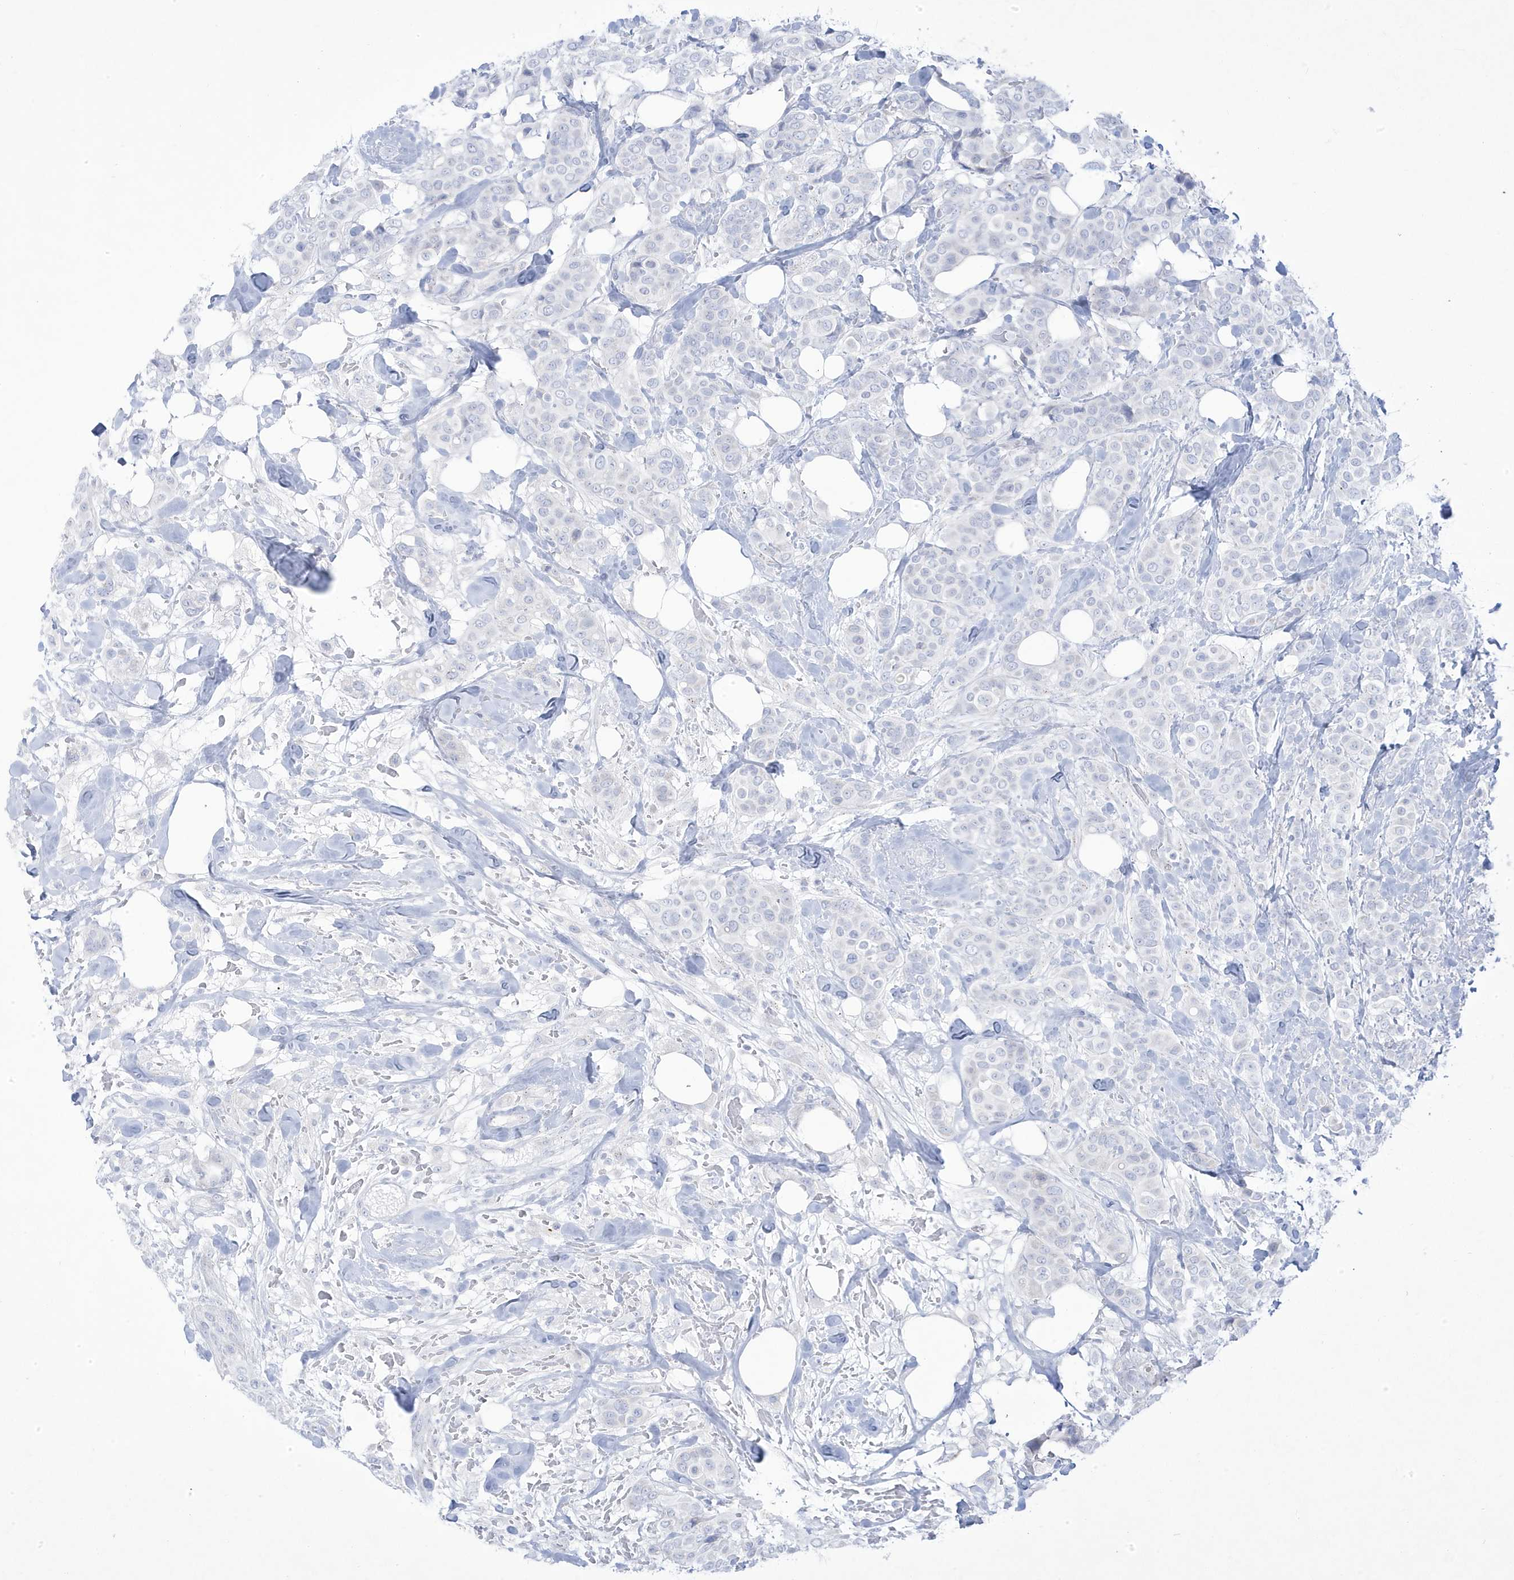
{"staining": {"intensity": "negative", "quantity": "none", "location": "none"}, "tissue": "breast cancer", "cell_type": "Tumor cells", "image_type": "cancer", "snomed": [{"axis": "morphology", "description": "Lobular carcinoma"}, {"axis": "topography", "description": "Breast"}], "caption": "Immunohistochemistry (IHC) histopathology image of neoplastic tissue: breast lobular carcinoma stained with DAB (3,3'-diaminobenzidine) displays no significant protein positivity in tumor cells.", "gene": "ADAMTSL3", "patient": {"sex": "female", "age": 51}}